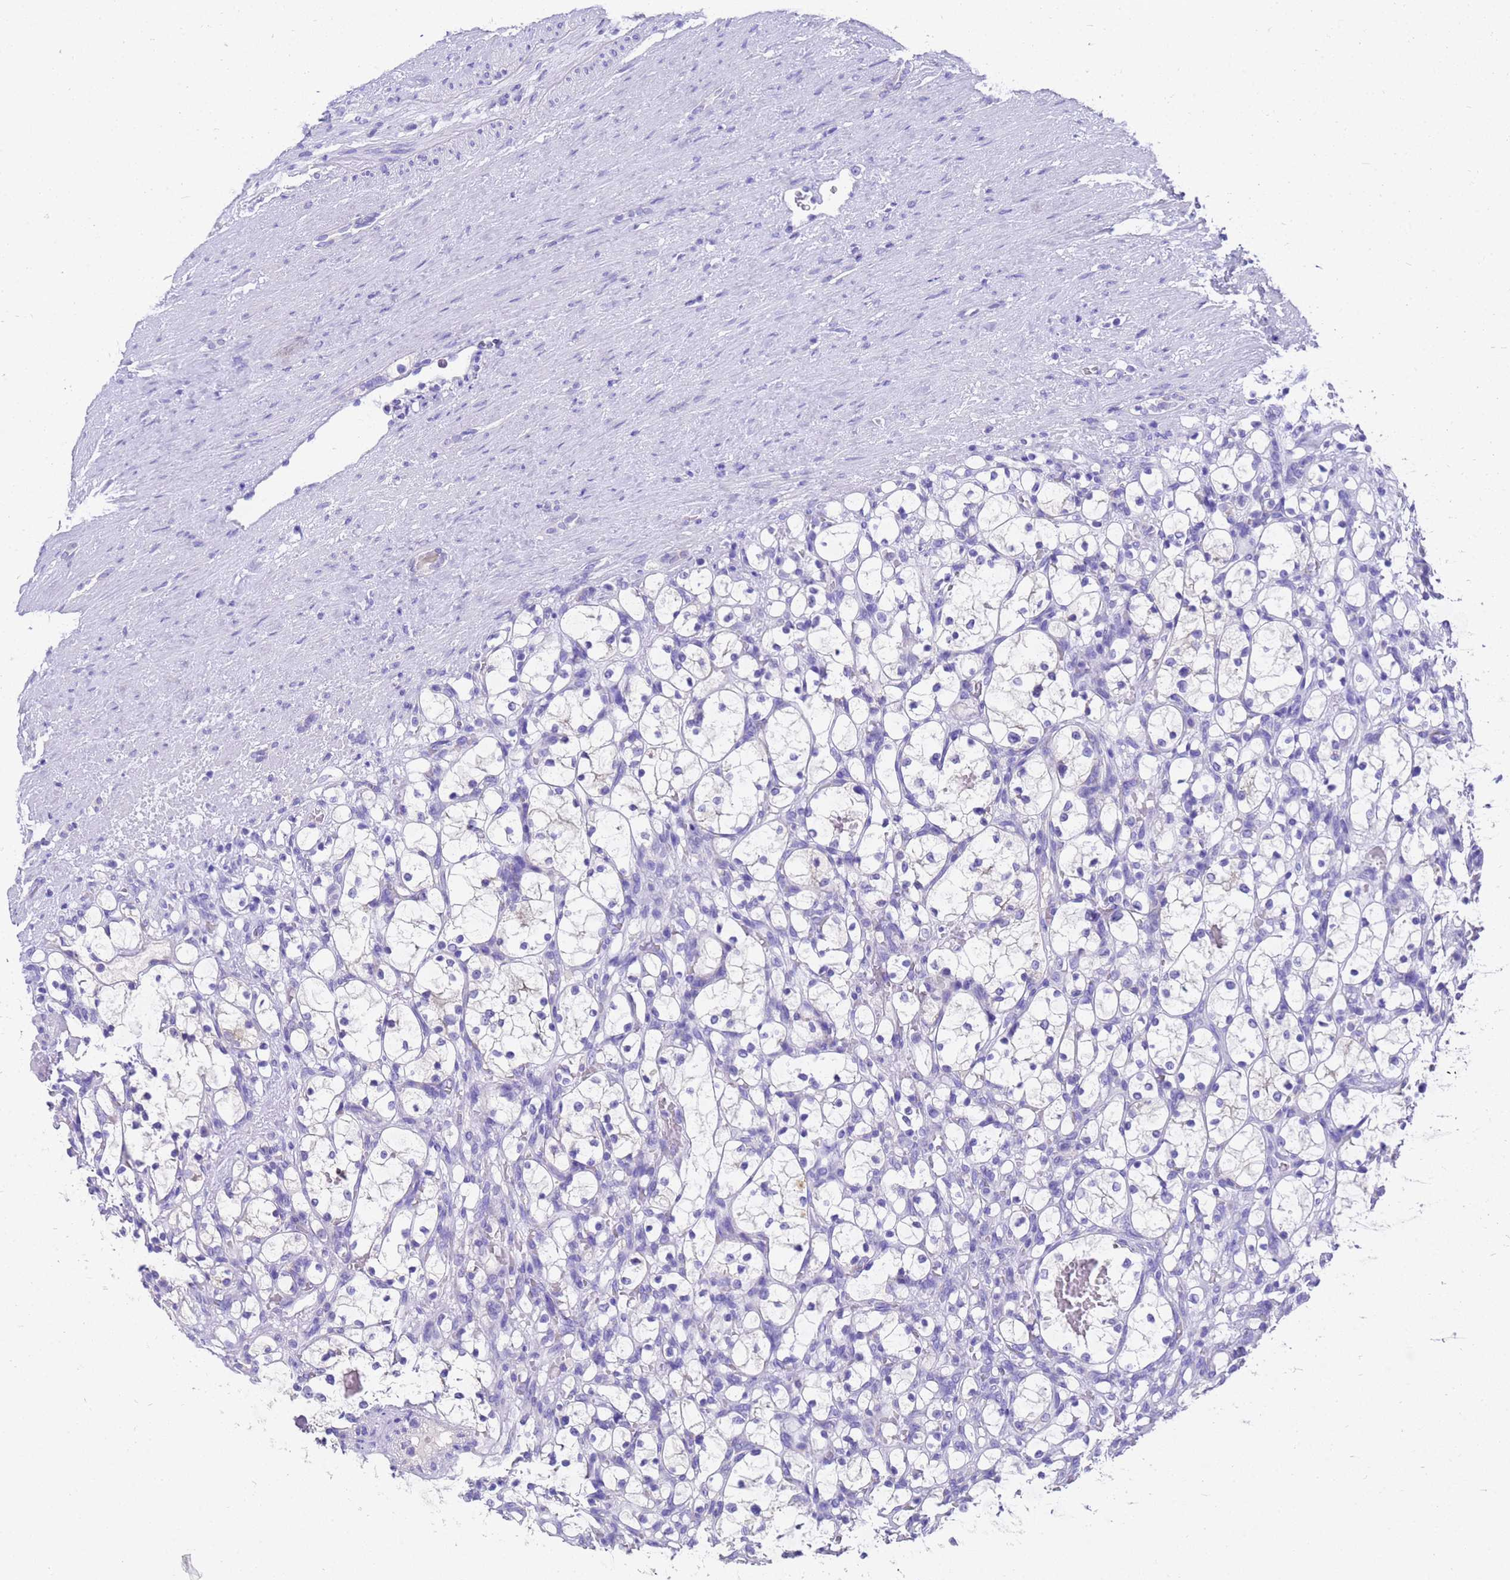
{"staining": {"intensity": "negative", "quantity": "none", "location": "none"}, "tissue": "renal cancer", "cell_type": "Tumor cells", "image_type": "cancer", "snomed": [{"axis": "morphology", "description": "Adenocarcinoma, NOS"}, {"axis": "topography", "description": "Kidney"}], "caption": "Adenocarcinoma (renal) was stained to show a protein in brown. There is no significant positivity in tumor cells.", "gene": "MS4A13", "patient": {"sex": "female", "age": 69}}